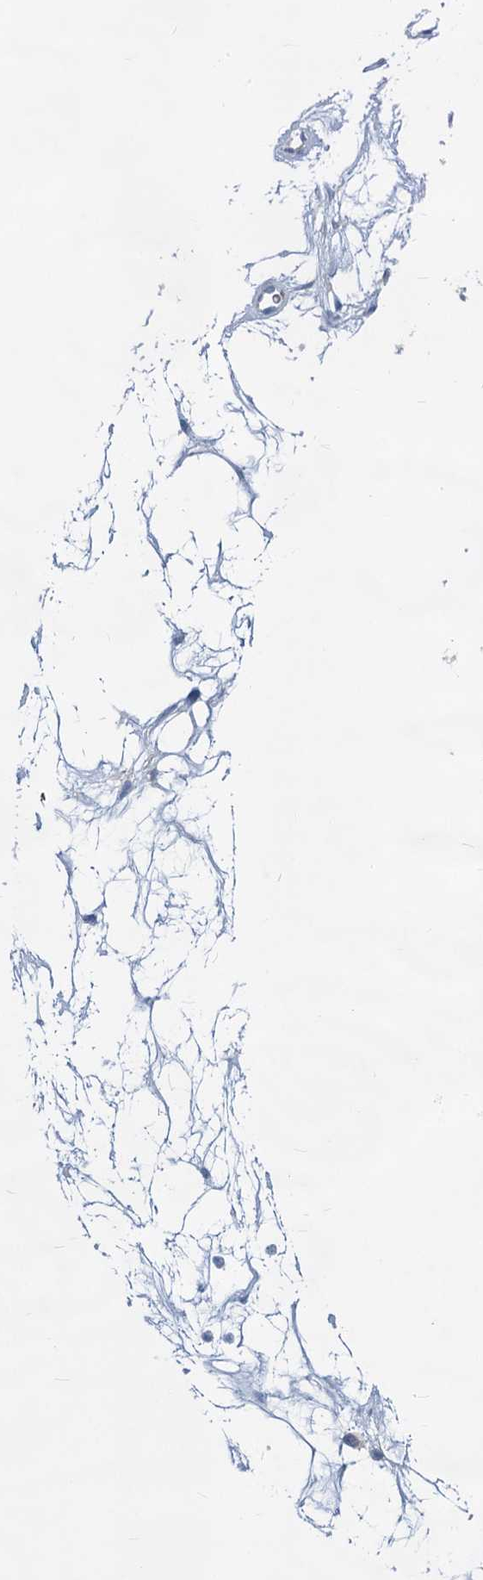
{"staining": {"intensity": "negative", "quantity": "none", "location": "none"}, "tissue": "nasopharynx", "cell_type": "Respiratory epithelial cells", "image_type": "normal", "snomed": [{"axis": "morphology", "description": "Normal tissue, NOS"}, {"axis": "topography", "description": "Nasopharynx"}], "caption": "An immunohistochemistry micrograph of normal nasopharynx is shown. There is no staining in respiratory epithelial cells of nasopharynx.", "gene": "GSTM3", "patient": {"sex": "male", "age": 64}}